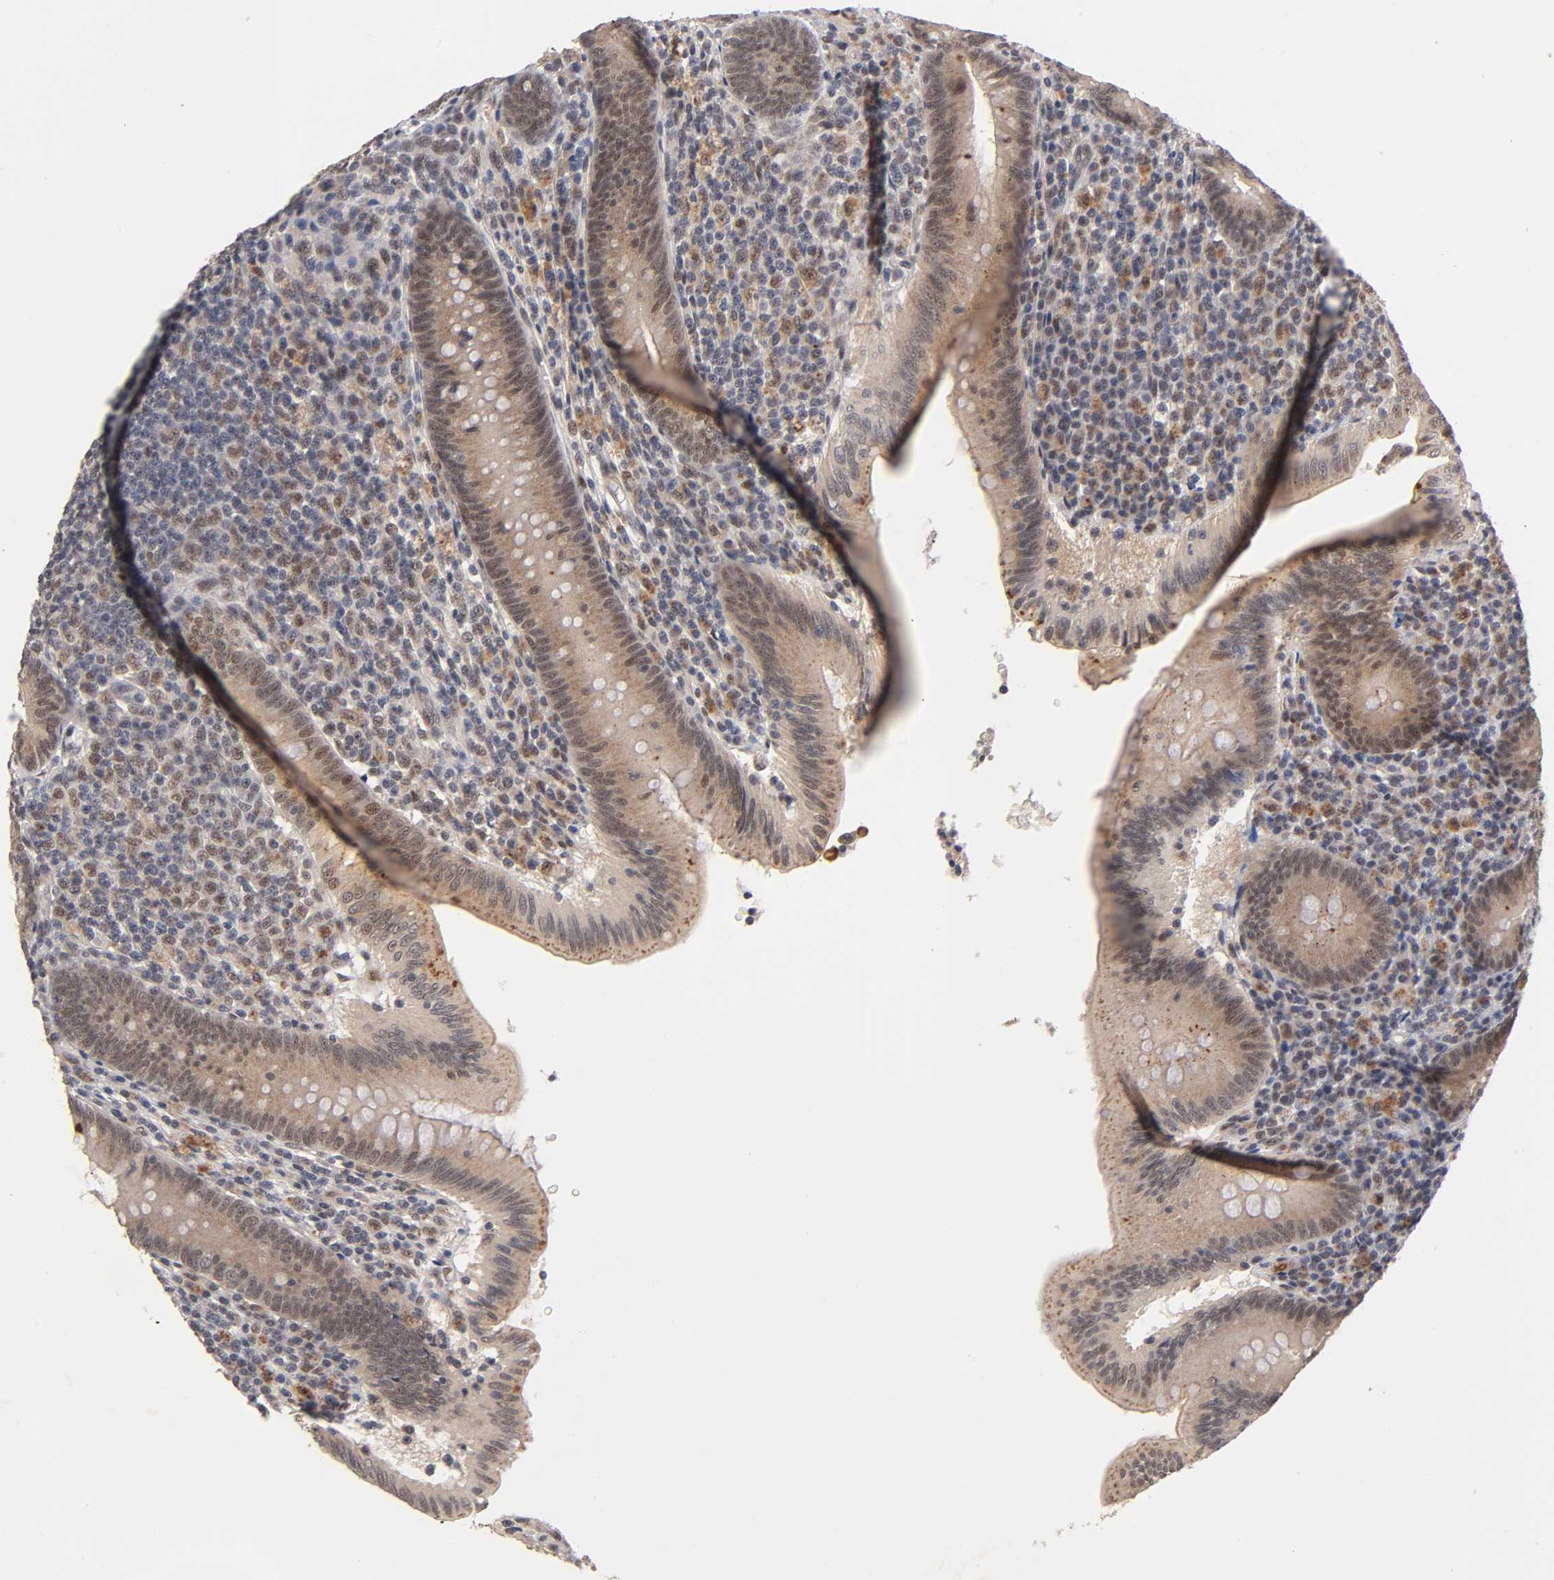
{"staining": {"intensity": "moderate", "quantity": ">75%", "location": "cytoplasmic/membranous,nuclear"}, "tissue": "appendix", "cell_type": "Glandular cells", "image_type": "normal", "snomed": [{"axis": "morphology", "description": "Normal tissue, NOS"}, {"axis": "morphology", "description": "Inflammation, NOS"}, {"axis": "topography", "description": "Appendix"}], "caption": "Immunohistochemistry micrograph of benign appendix stained for a protein (brown), which displays medium levels of moderate cytoplasmic/membranous,nuclear positivity in about >75% of glandular cells.", "gene": "EP300", "patient": {"sex": "male", "age": 46}}